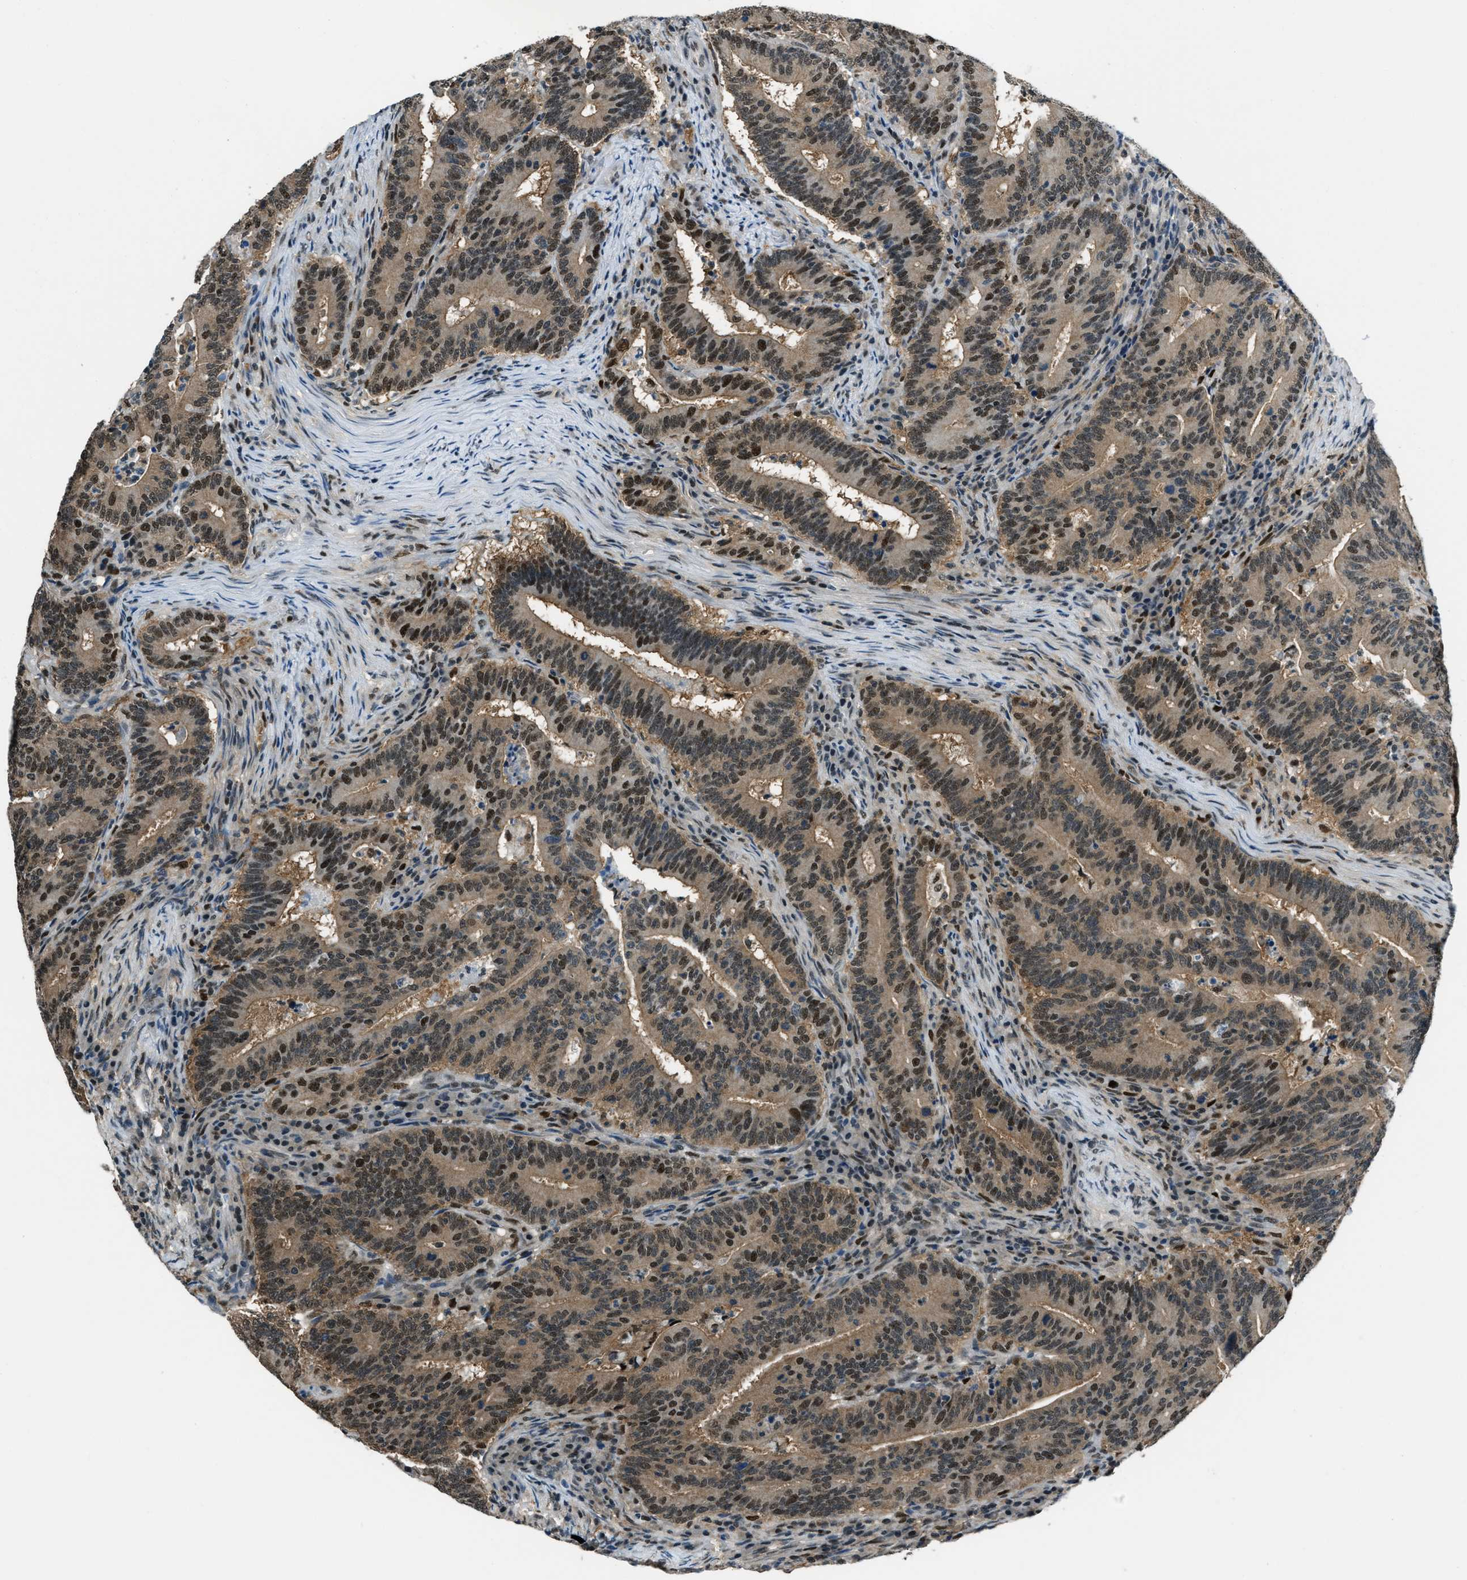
{"staining": {"intensity": "moderate", "quantity": ">75%", "location": "cytoplasmic/membranous,nuclear"}, "tissue": "colorectal cancer", "cell_type": "Tumor cells", "image_type": "cancer", "snomed": [{"axis": "morphology", "description": "Adenocarcinoma, NOS"}, {"axis": "topography", "description": "Colon"}], "caption": "High-power microscopy captured an immunohistochemistry (IHC) image of colorectal adenocarcinoma, revealing moderate cytoplasmic/membranous and nuclear positivity in about >75% of tumor cells.", "gene": "OGFR", "patient": {"sex": "female", "age": 66}}